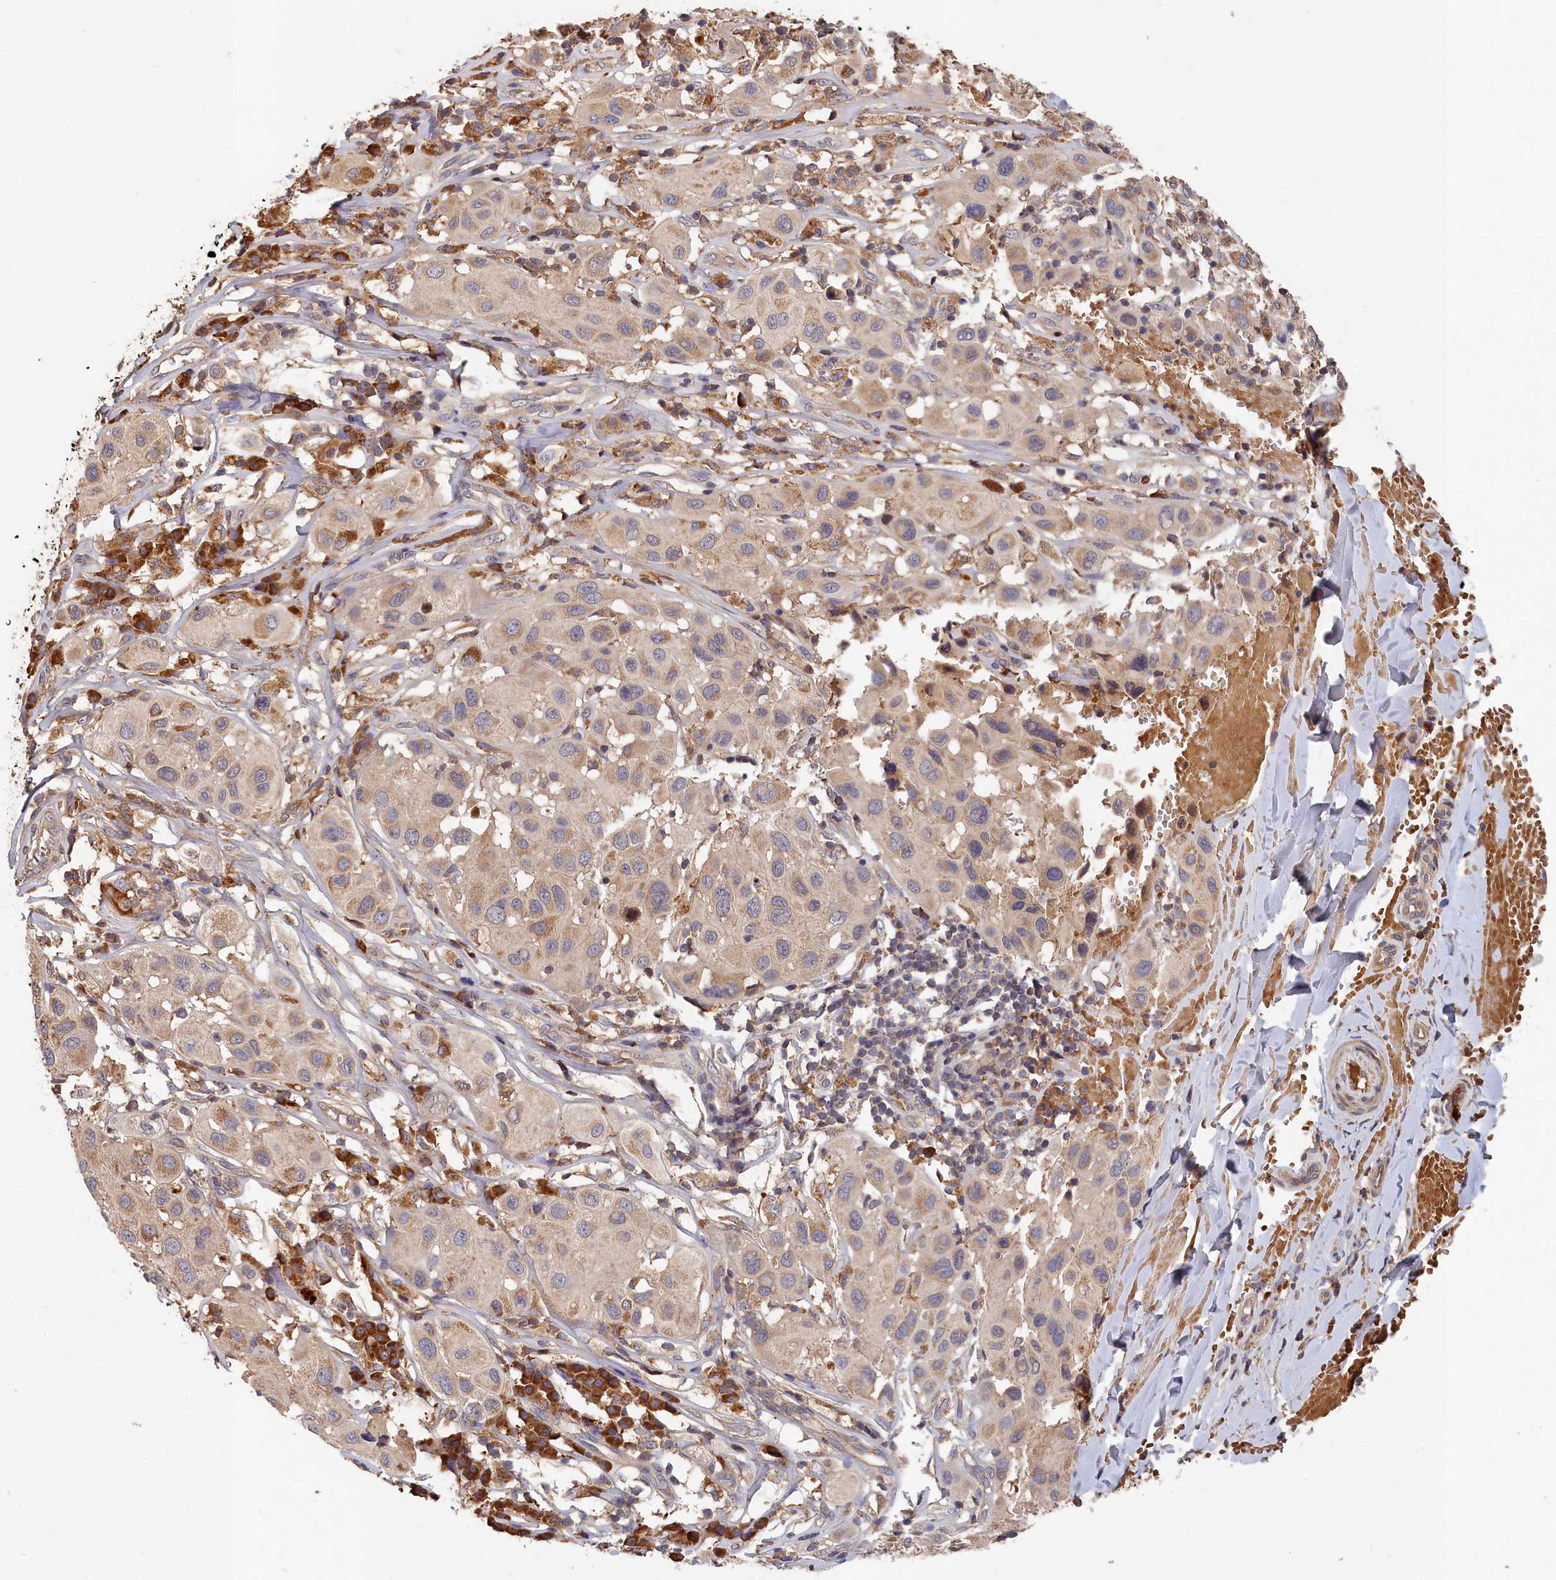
{"staining": {"intensity": "weak", "quantity": "25%-75%", "location": "cytoplasmic/membranous"}, "tissue": "melanoma", "cell_type": "Tumor cells", "image_type": "cancer", "snomed": [{"axis": "morphology", "description": "Malignant melanoma, Metastatic site"}, {"axis": "topography", "description": "Skin"}], "caption": "The histopathology image exhibits immunohistochemical staining of melanoma. There is weak cytoplasmic/membranous expression is identified in about 25%-75% of tumor cells. The staining was performed using DAB to visualize the protein expression in brown, while the nuclei were stained in blue with hematoxylin (Magnification: 20x).", "gene": "DHRS11", "patient": {"sex": "male", "age": 41}}